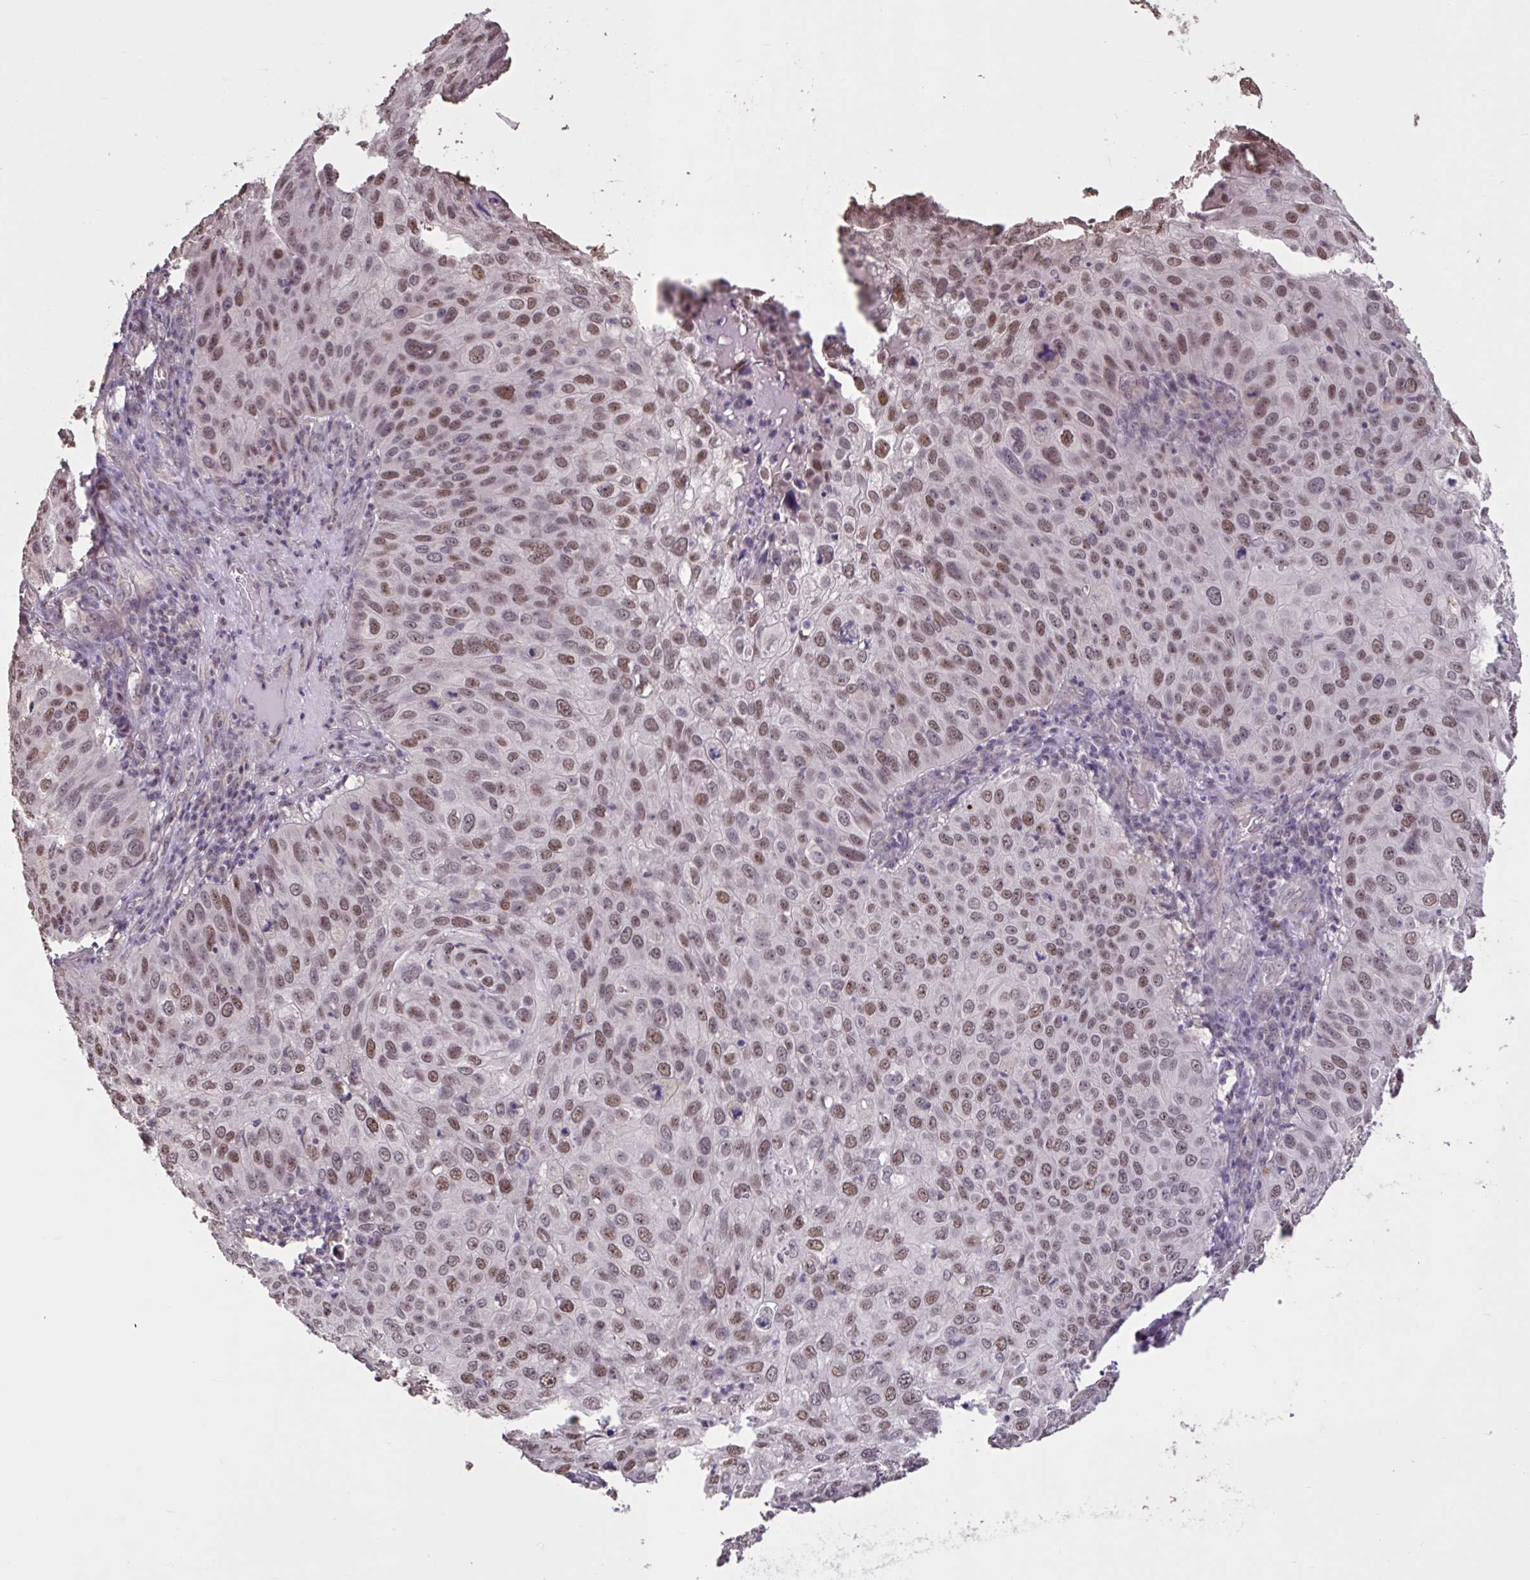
{"staining": {"intensity": "moderate", "quantity": "25%-75%", "location": "nuclear"}, "tissue": "skin cancer", "cell_type": "Tumor cells", "image_type": "cancer", "snomed": [{"axis": "morphology", "description": "Squamous cell carcinoma, NOS"}, {"axis": "topography", "description": "Skin"}], "caption": "An immunohistochemistry image of tumor tissue is shown. Protein staining in brown shows moderate nuclear positivity in skin cancer (squamous cell carcinoma) within tumor cells.", "gene": "ZNF414", "patient": {"sex": "male", "age": 87}}